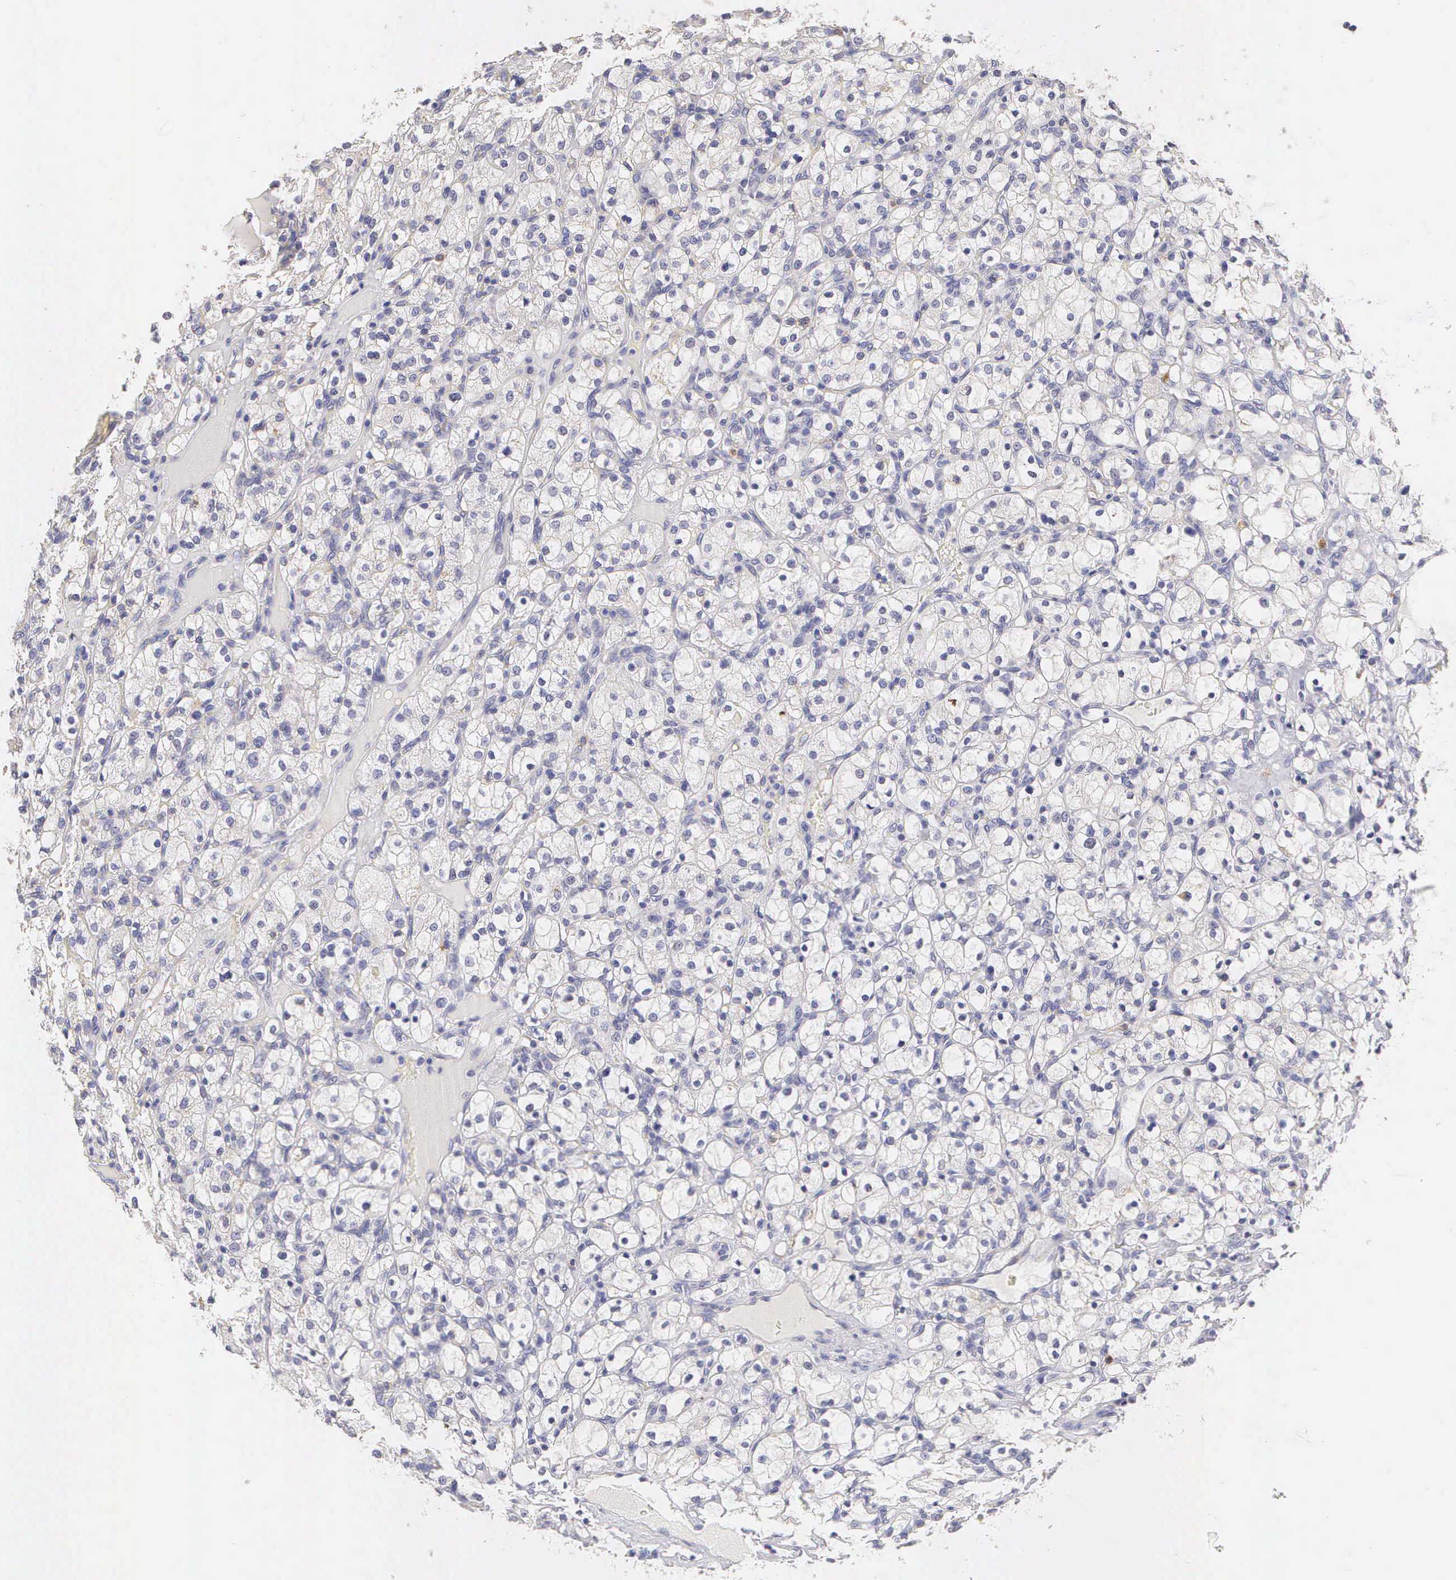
{"staining": {"intensity": "negative", "quantity": "none", "location": "none"}, "tissue": "renal cancer", "cell_type": "Tumor cells", "image_type": "cancer", "snomed": [{"axis": "morphology", "description": "Adenocarcinoma, NOS"}, {"axis": "topography", "description": "Kidney"}], "caption": "Immunohistochemistry of renal cancer (adenocarcinoma) exhibits no expression in tumor cells.", "gene": "ESR1", "patient": {"sex": "female", "age": 83}}